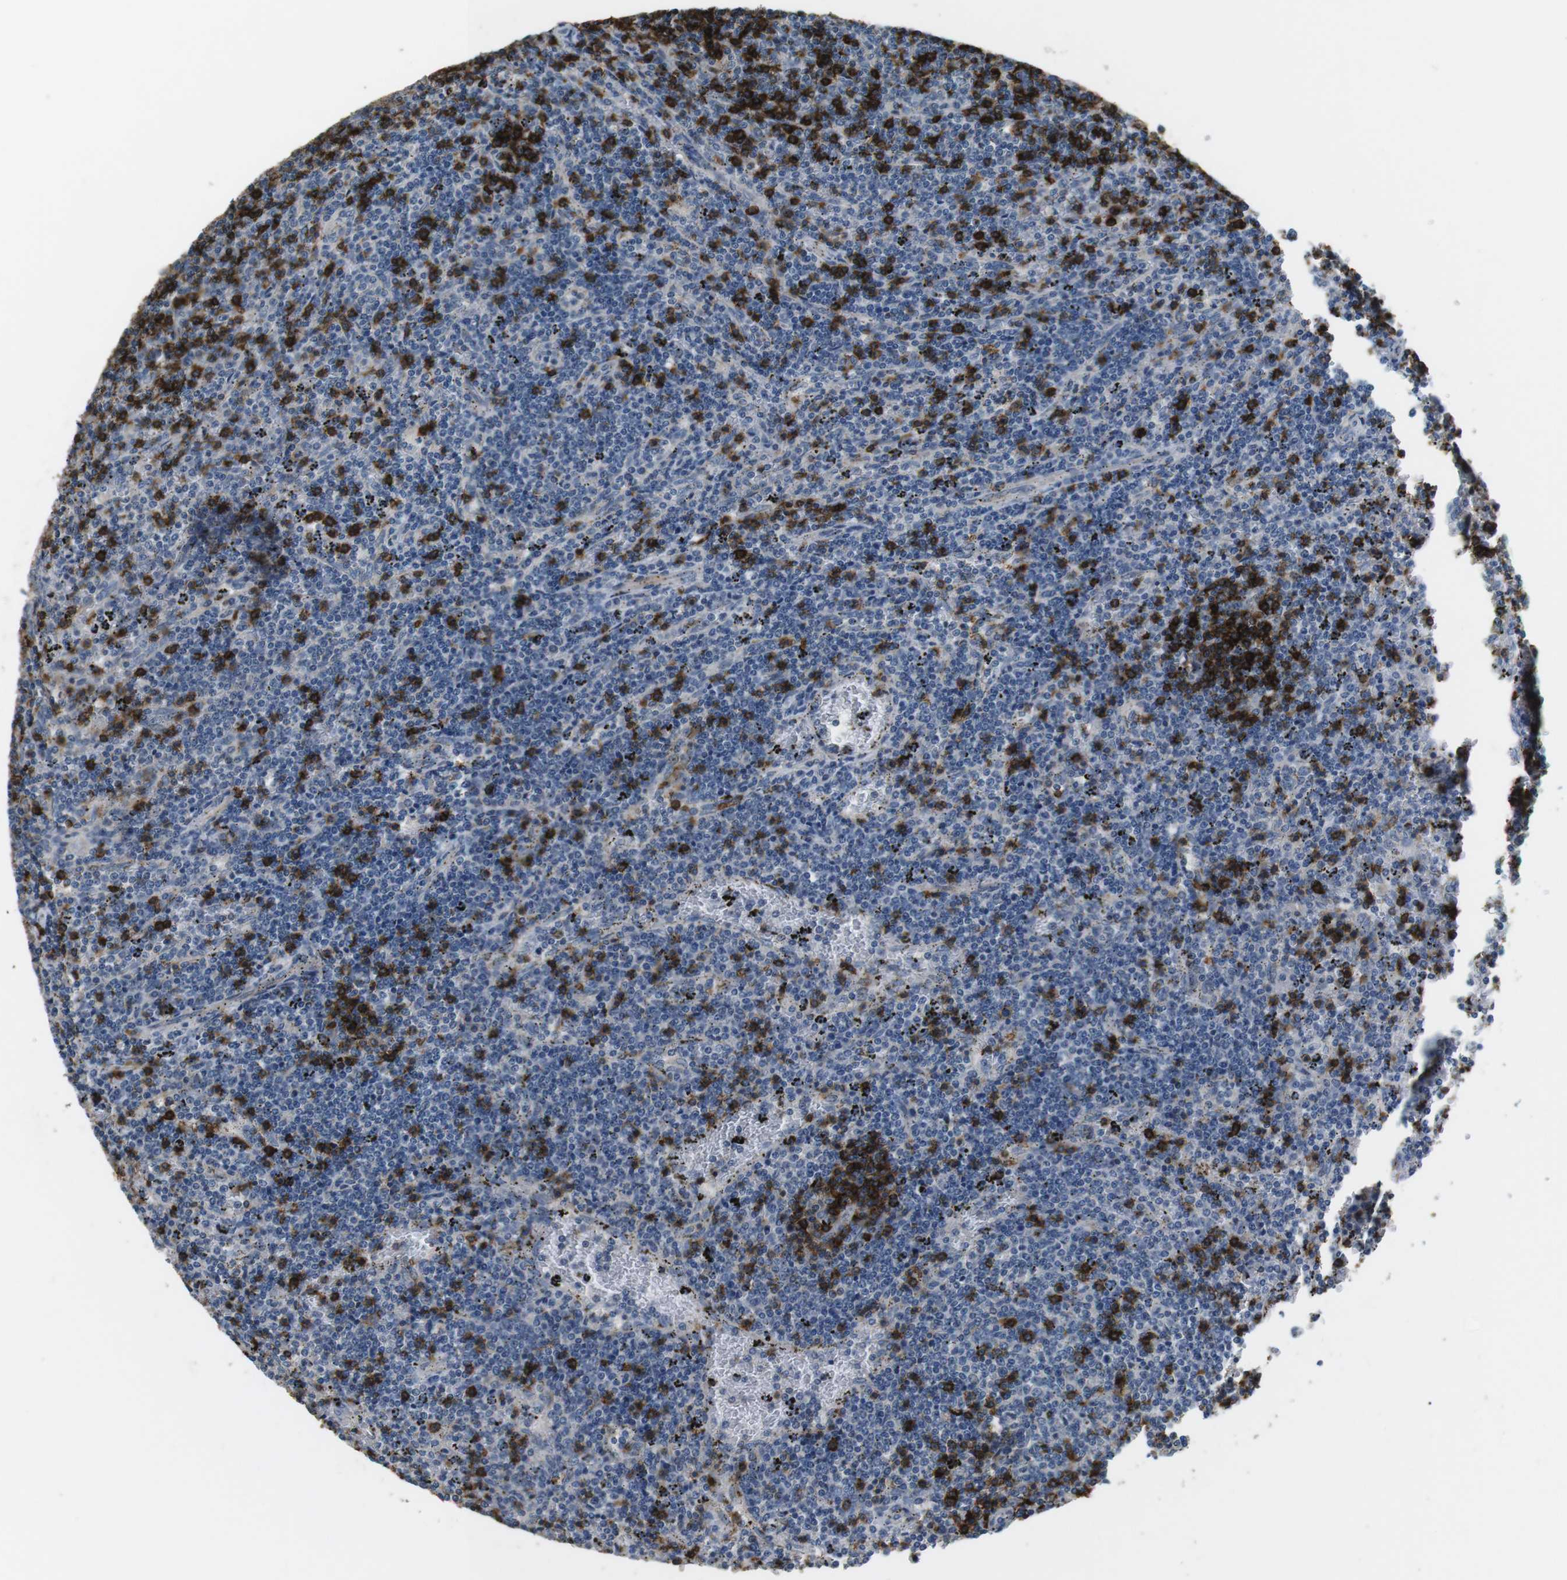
{"staining": {"intensity": "negative", "quantity": "none", "location": "none"}, "tissue": "lymphoma", "cell_type": "Tumor cells", "image_type": "cancer", "snomed": [{"axis": "morphology", "description": "Malignant lymphoma, non-Hodgkin's type, Low grade"}, {"axis": "topography", "description": "Spleen"}], "caption": "IHC of human lymphoma displays no positivity in tumor cells.", "gene": "CD6", "patient": {"sex": "female", "age": 50}}